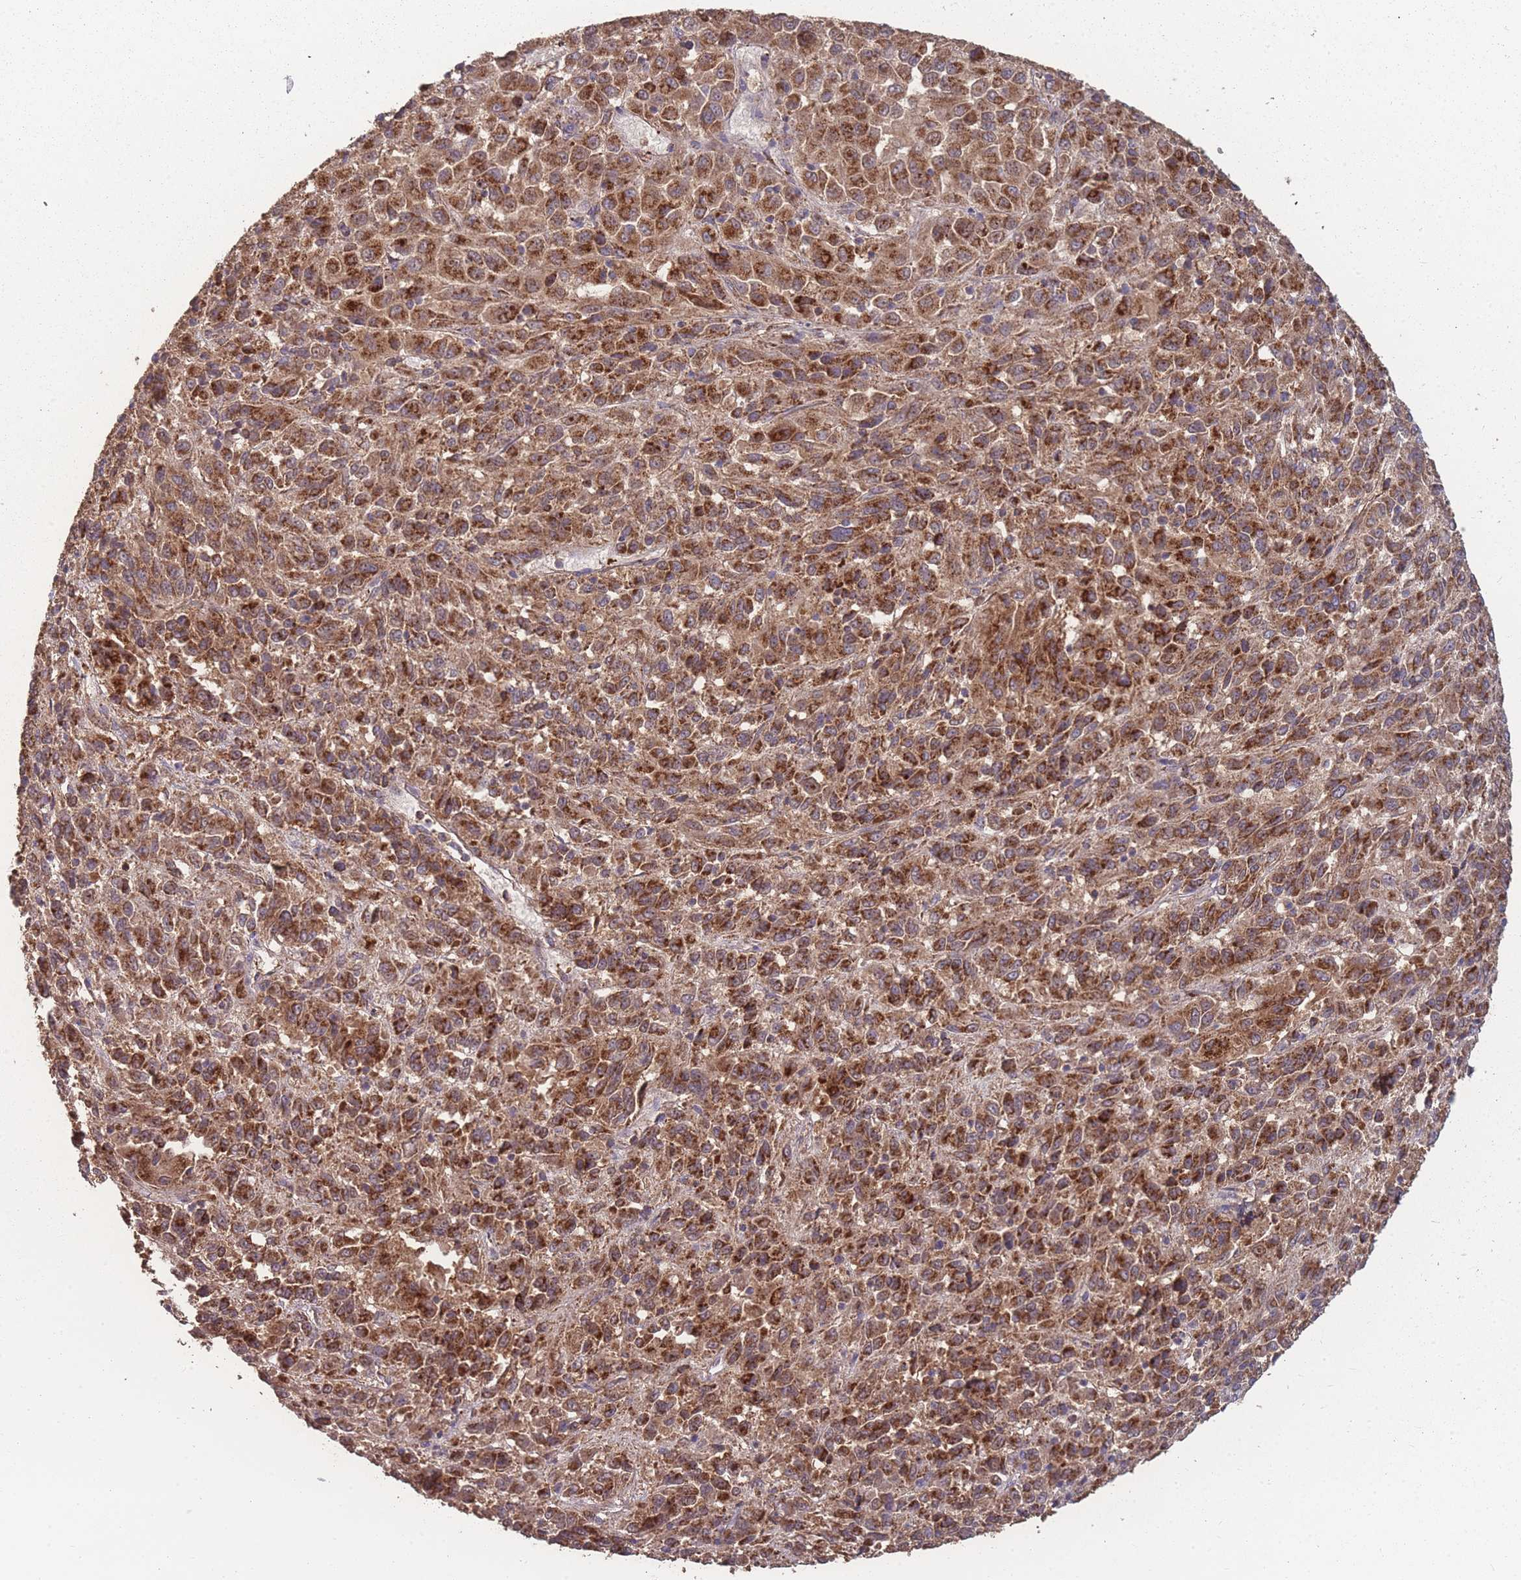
{"staining": {"intensity": "strong", "quantity": ">75%", "location": "cytoplasmic/membranous"}, "tissue": "melanoma", "cell_type": "Tumor cells", "image_type": "cancer", "snomed": [{"axis": "morphology", "description": "Malignant melanoma, Metastatic site"}, {"axis": "topography", "description": "Lung"}], "caption": "Immunohistochemistry (IHC) of melanoma shows high levels of strong cytoplasmic/membranous positivity in about >75% of tumor cells. The staining was performed using DAB to visualize the protein expression in brown, while the nuclei were stained in blue with hematoxylin (Magnification: 20x).", "gene": "SLC35B4", "patient": {"sex": "male", "age": 64}}